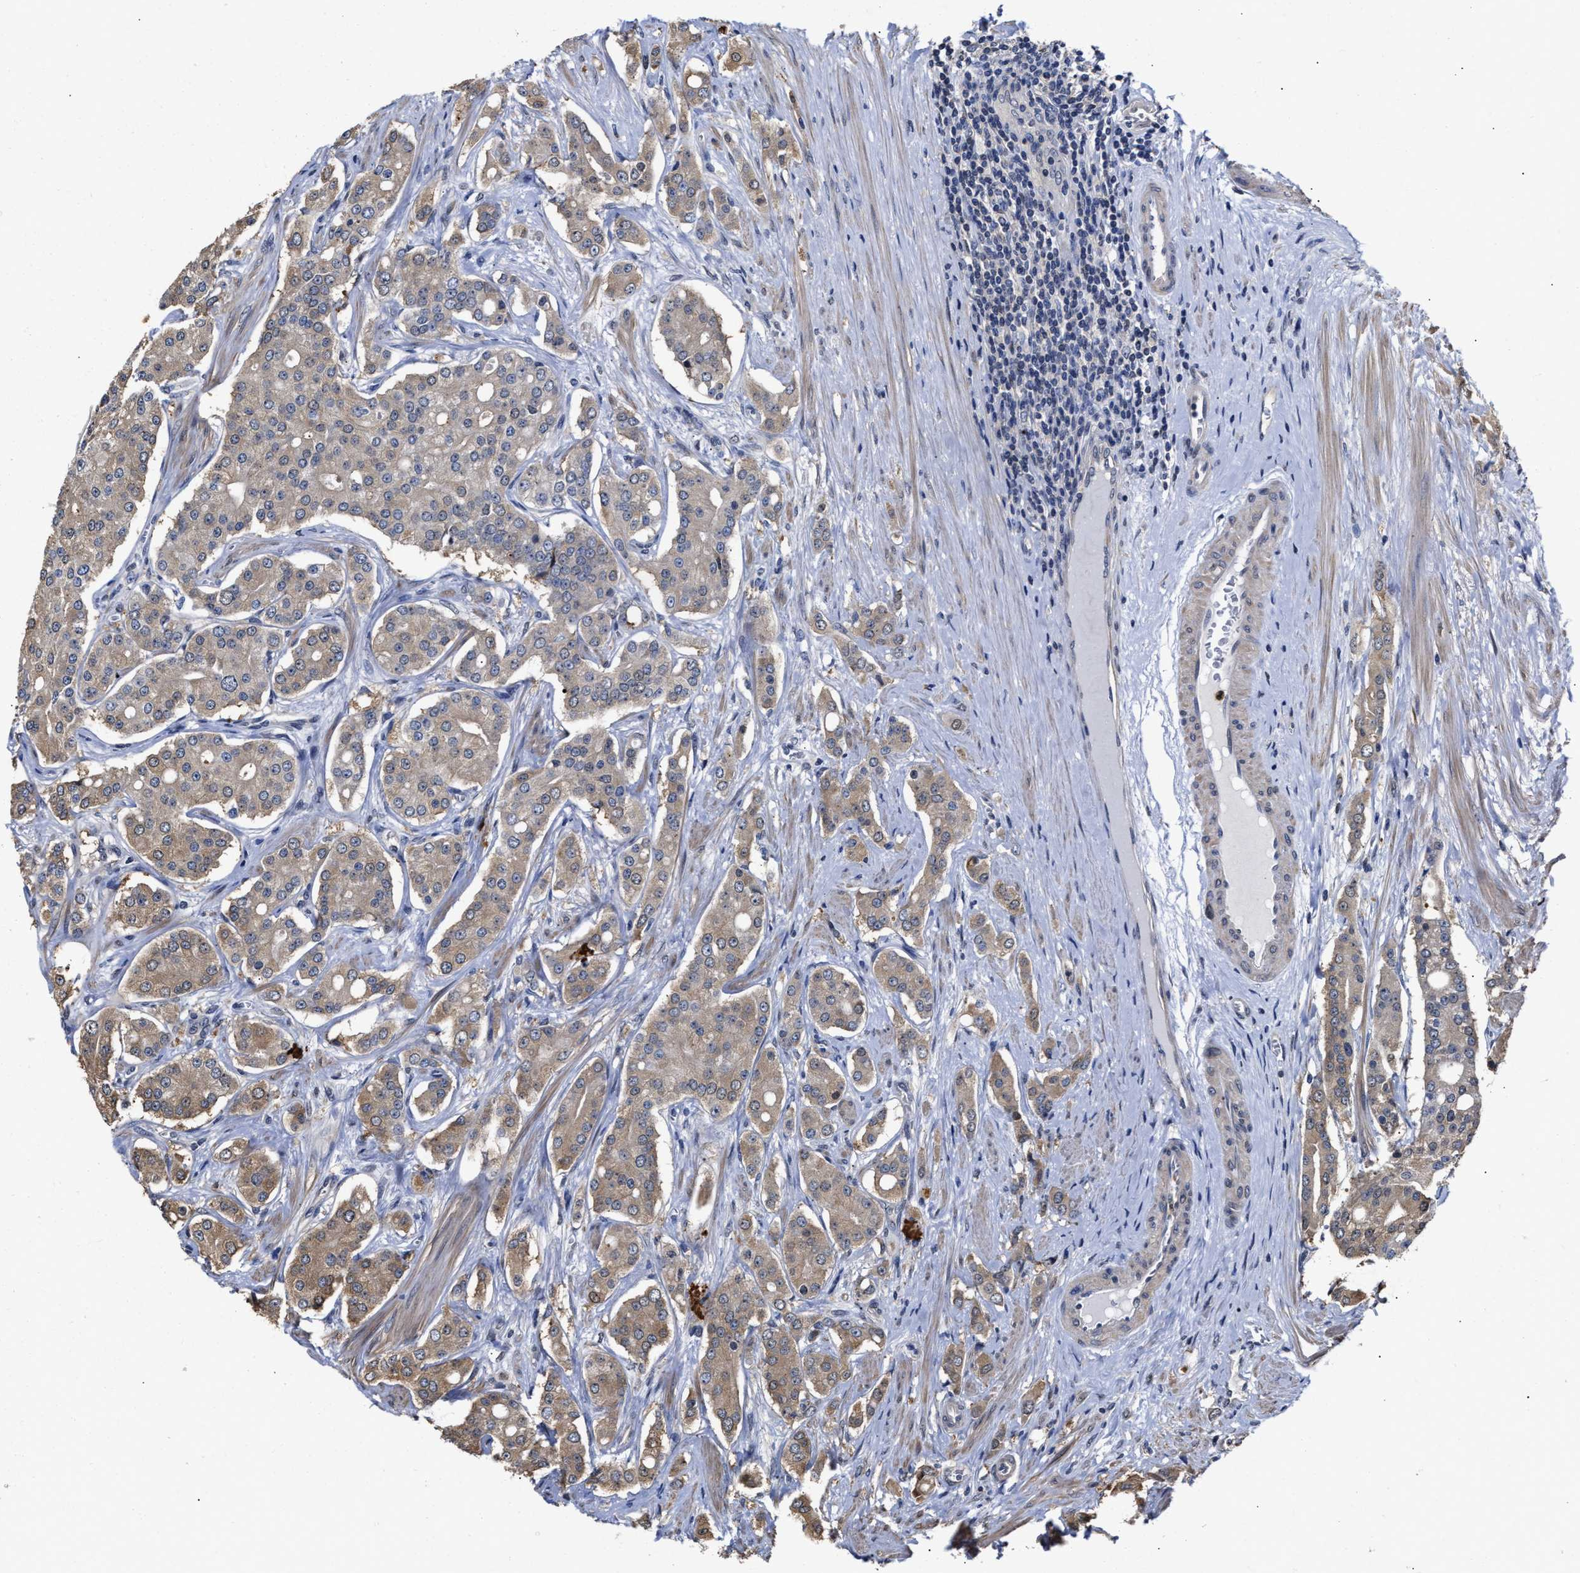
{"staining": {"intensity": "weak", "quantity": ">75%", "location": "cytoplasmic/membranous"}, "tissue": "prostate cancer", "cell_type": "Tumor cells", "image_type": "cancer", "snomed": [{"axis": "morphology", "description": "Adenocarcinoma, High grade"}, {"axis": "topography", "description": "Prostate"}], "caption": "Protein staining demonstrates weak cytoplasmic/membranous expression in approximately >75% of tumor cells in prostate cancer.", "gene": "KLHDC1", "patient": {"sex": "male", "age": 71}}